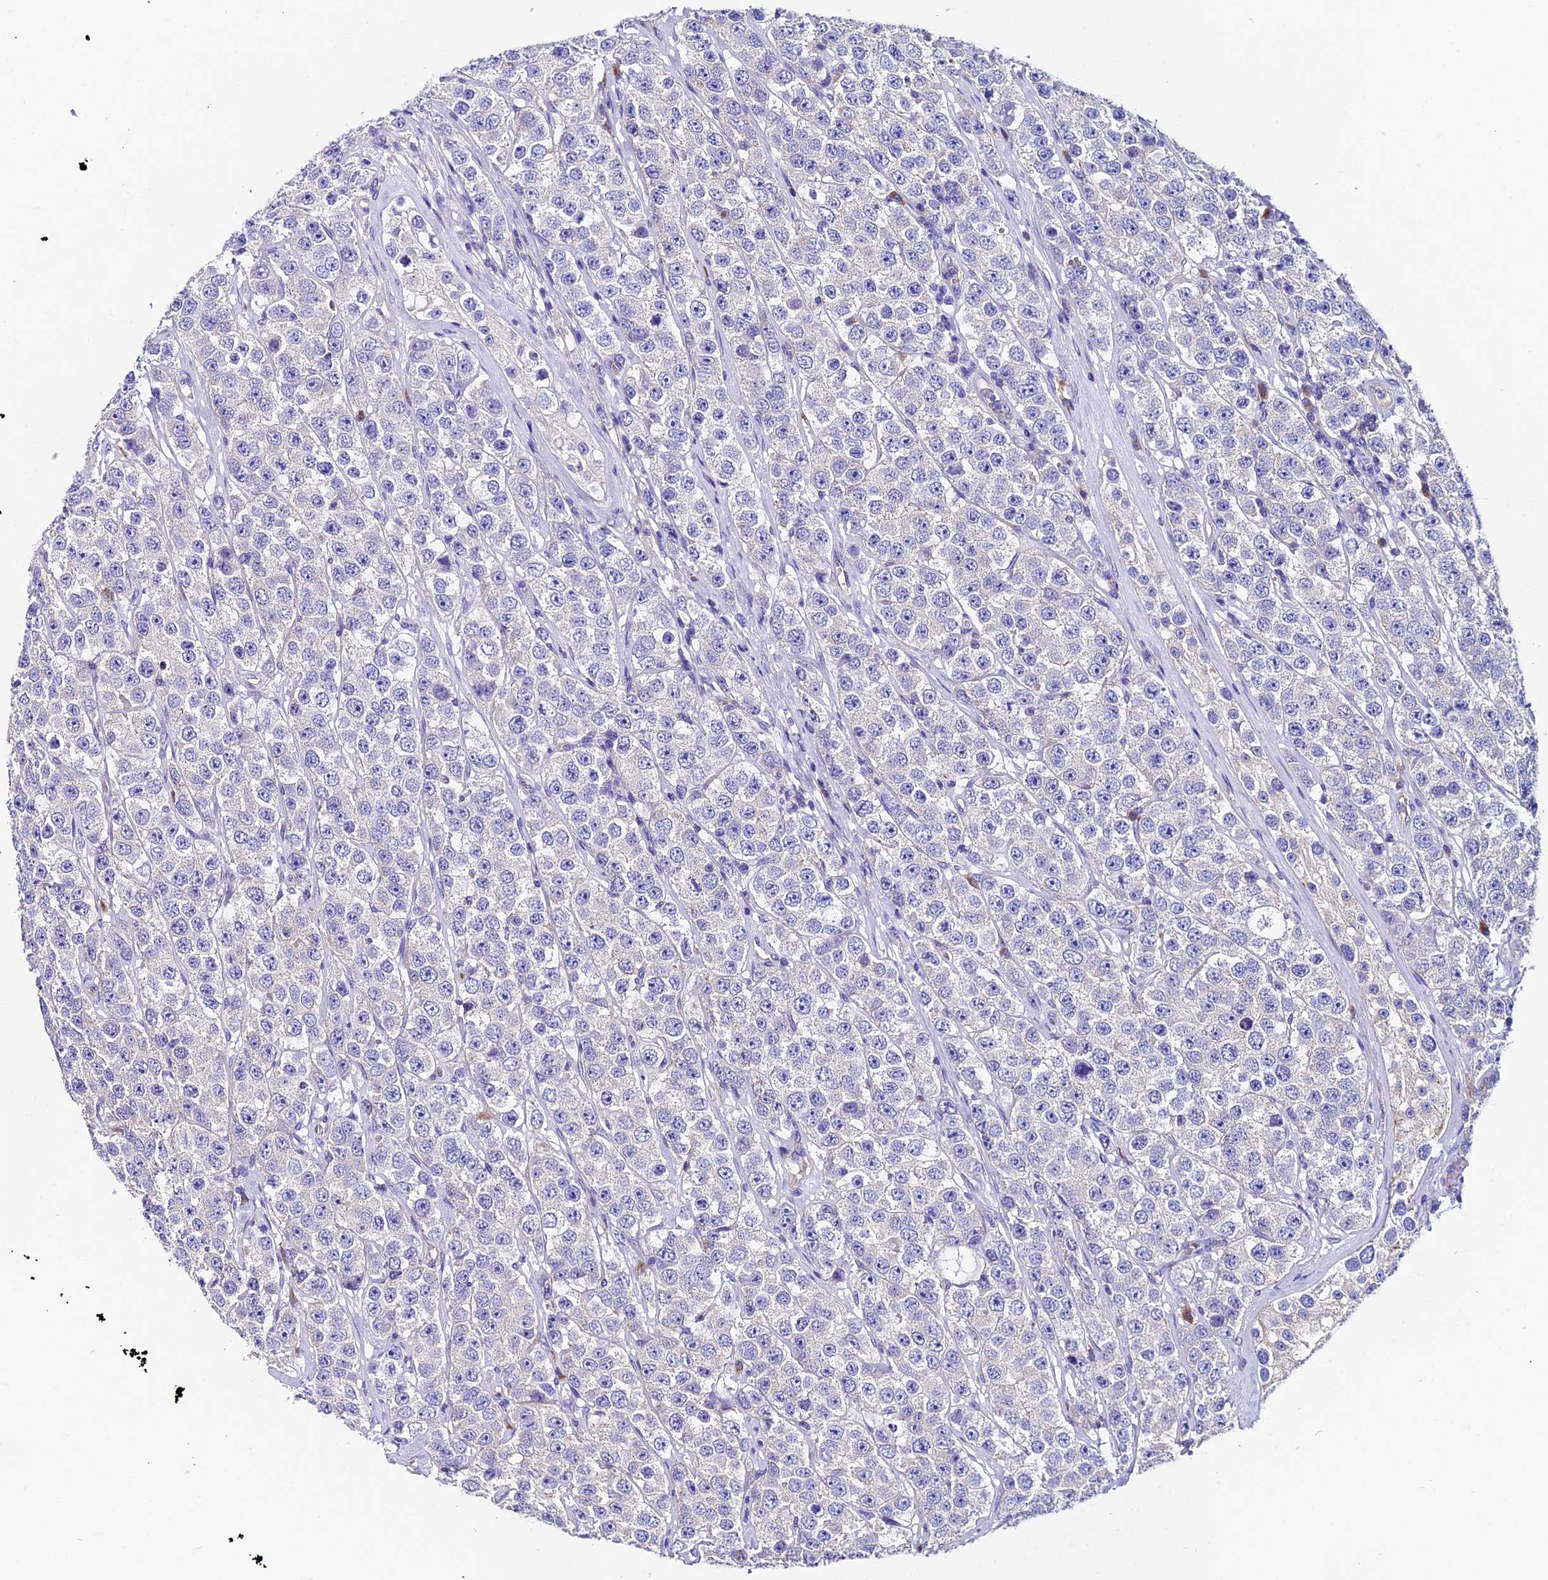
{"staining": {"intensity": "negative", "quantity": "none", "location": "none"}, "tissue": "testis cancer", "cell_type": "Tumor cells", "image_type": "cancer", "snomed": [{"axis": "morphology", "description": "Seminoma, NOS"}, {"axis": "topography", "description": "Testis"}], "caption": "There is no significant staining in tumor cells of testis cancer (seminoma). (DAB (3,3'-diaminobenzidine) immunohistochemistry (IHC), high magnification).", "gene": "COMTD1", "patient": {"sex": "male", "age": 28}}